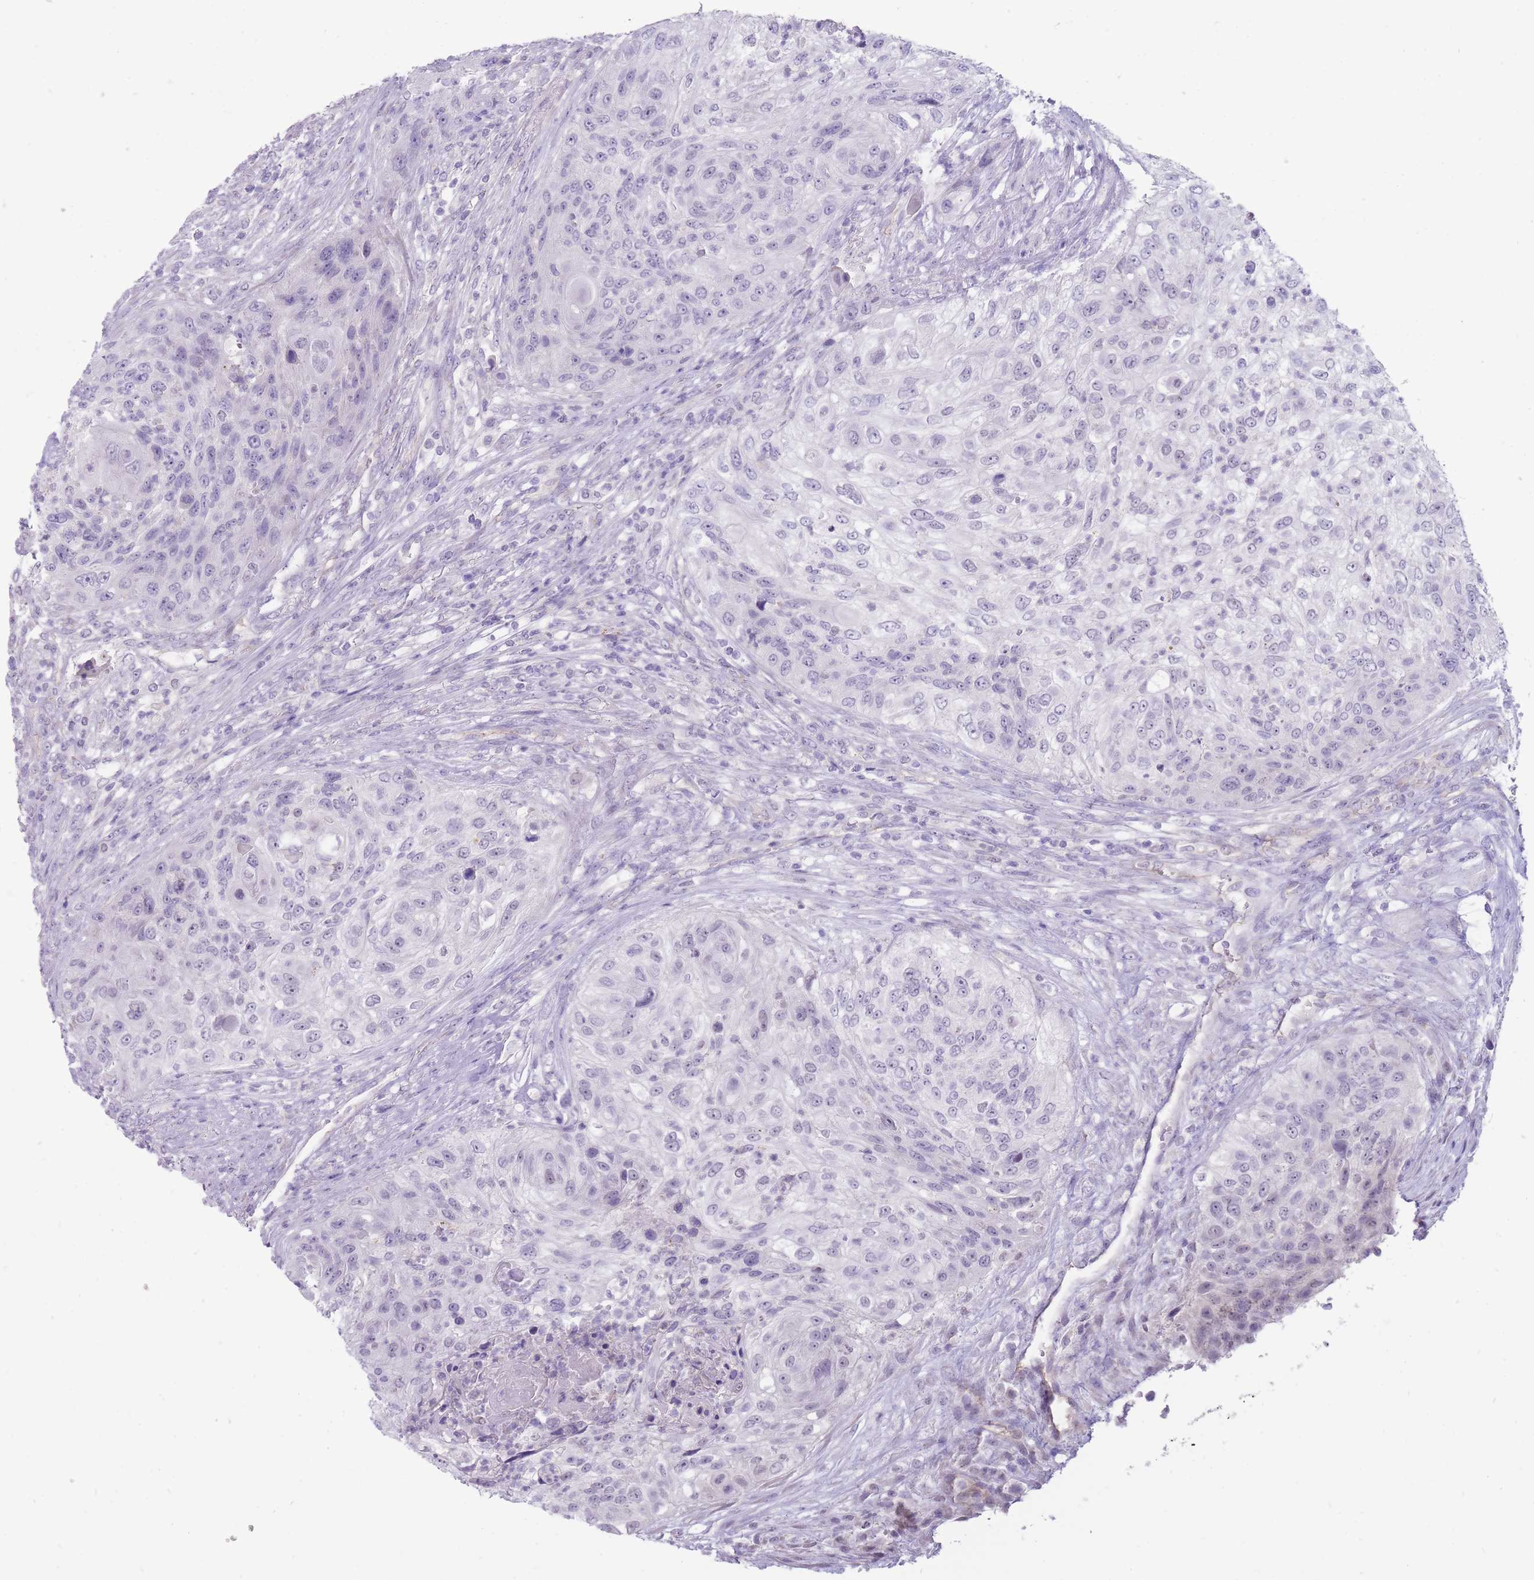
{"staining": {"intensity": "negative", "quantity": "none", "location": "none"}, "tissue": "urothelial cancer", "cell_type": "Tumor cells", "image_type": "cancer", "snomed": [{"axis": "morphology", "description": "Urothelial carcinoma, High grade"}, {"axis": "topography", "description": "Urinary bladder"}], "caption": "The IHC histopathology image has no significant expression in tumor cells of urothelial cancer tissue.", "gene": "ERICH4", "patient": {"sex": "female", "age": 60}}